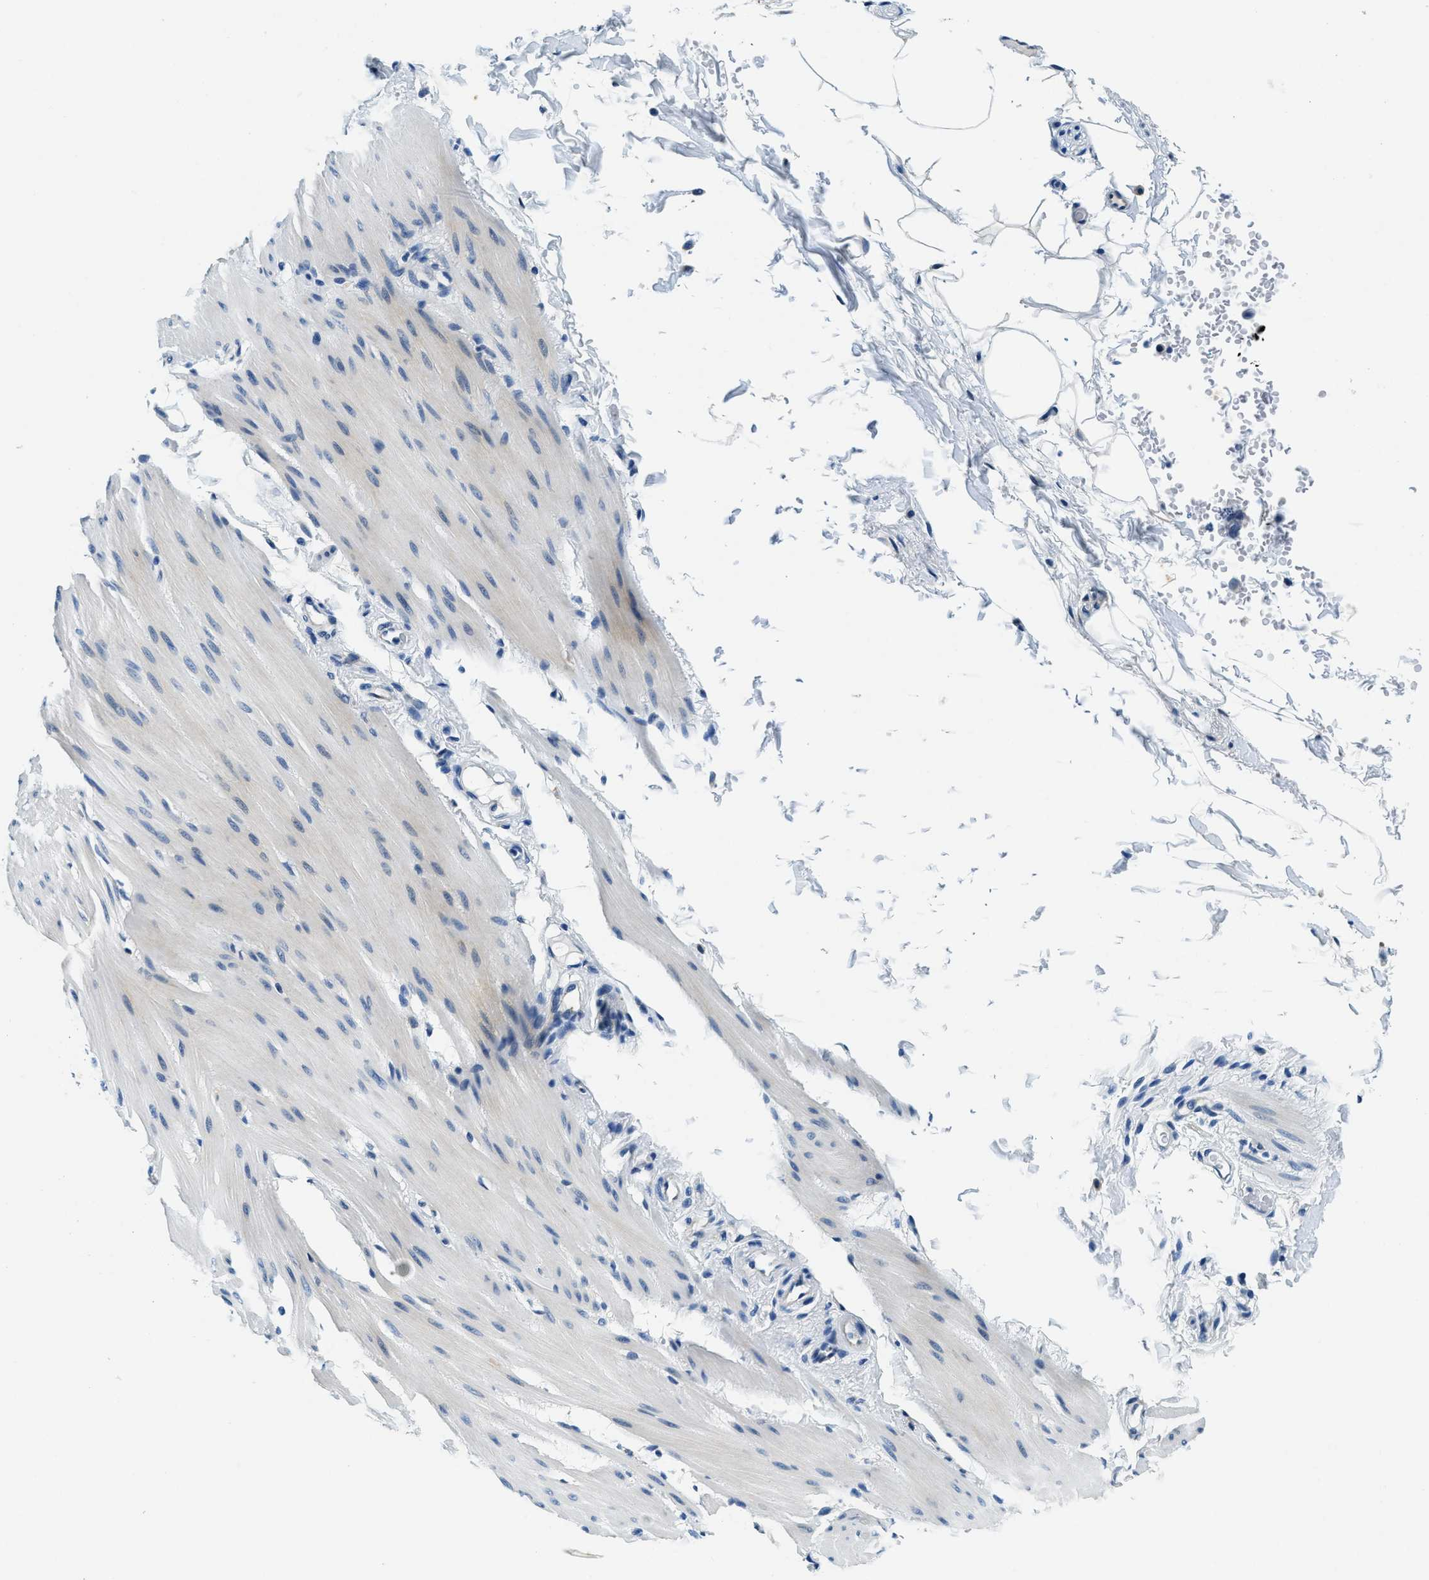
{"staining": {"intensity": "weak", "quantity": "<25%", "location": "cytoplasmic/membranous"}, "tissue": "smooth muscle", "cell_type": "Smooth muscle cells", "image_type": "normal", "snomed": [{"axis": "morphology", "description": "Normal tissue, NOS"}, {"axis": "topography", "description": "Smooth muscle"}, {"axis": "topography", "description": "Colon"}], "caption": "There is no significant staining in smooth muscle cells of smooth muscle. (DAB (3,3'-diaminobenzidine) IHC, high magnification).", "gene": "UBAC2", "patient": {"sex": "male", "age": 67}}